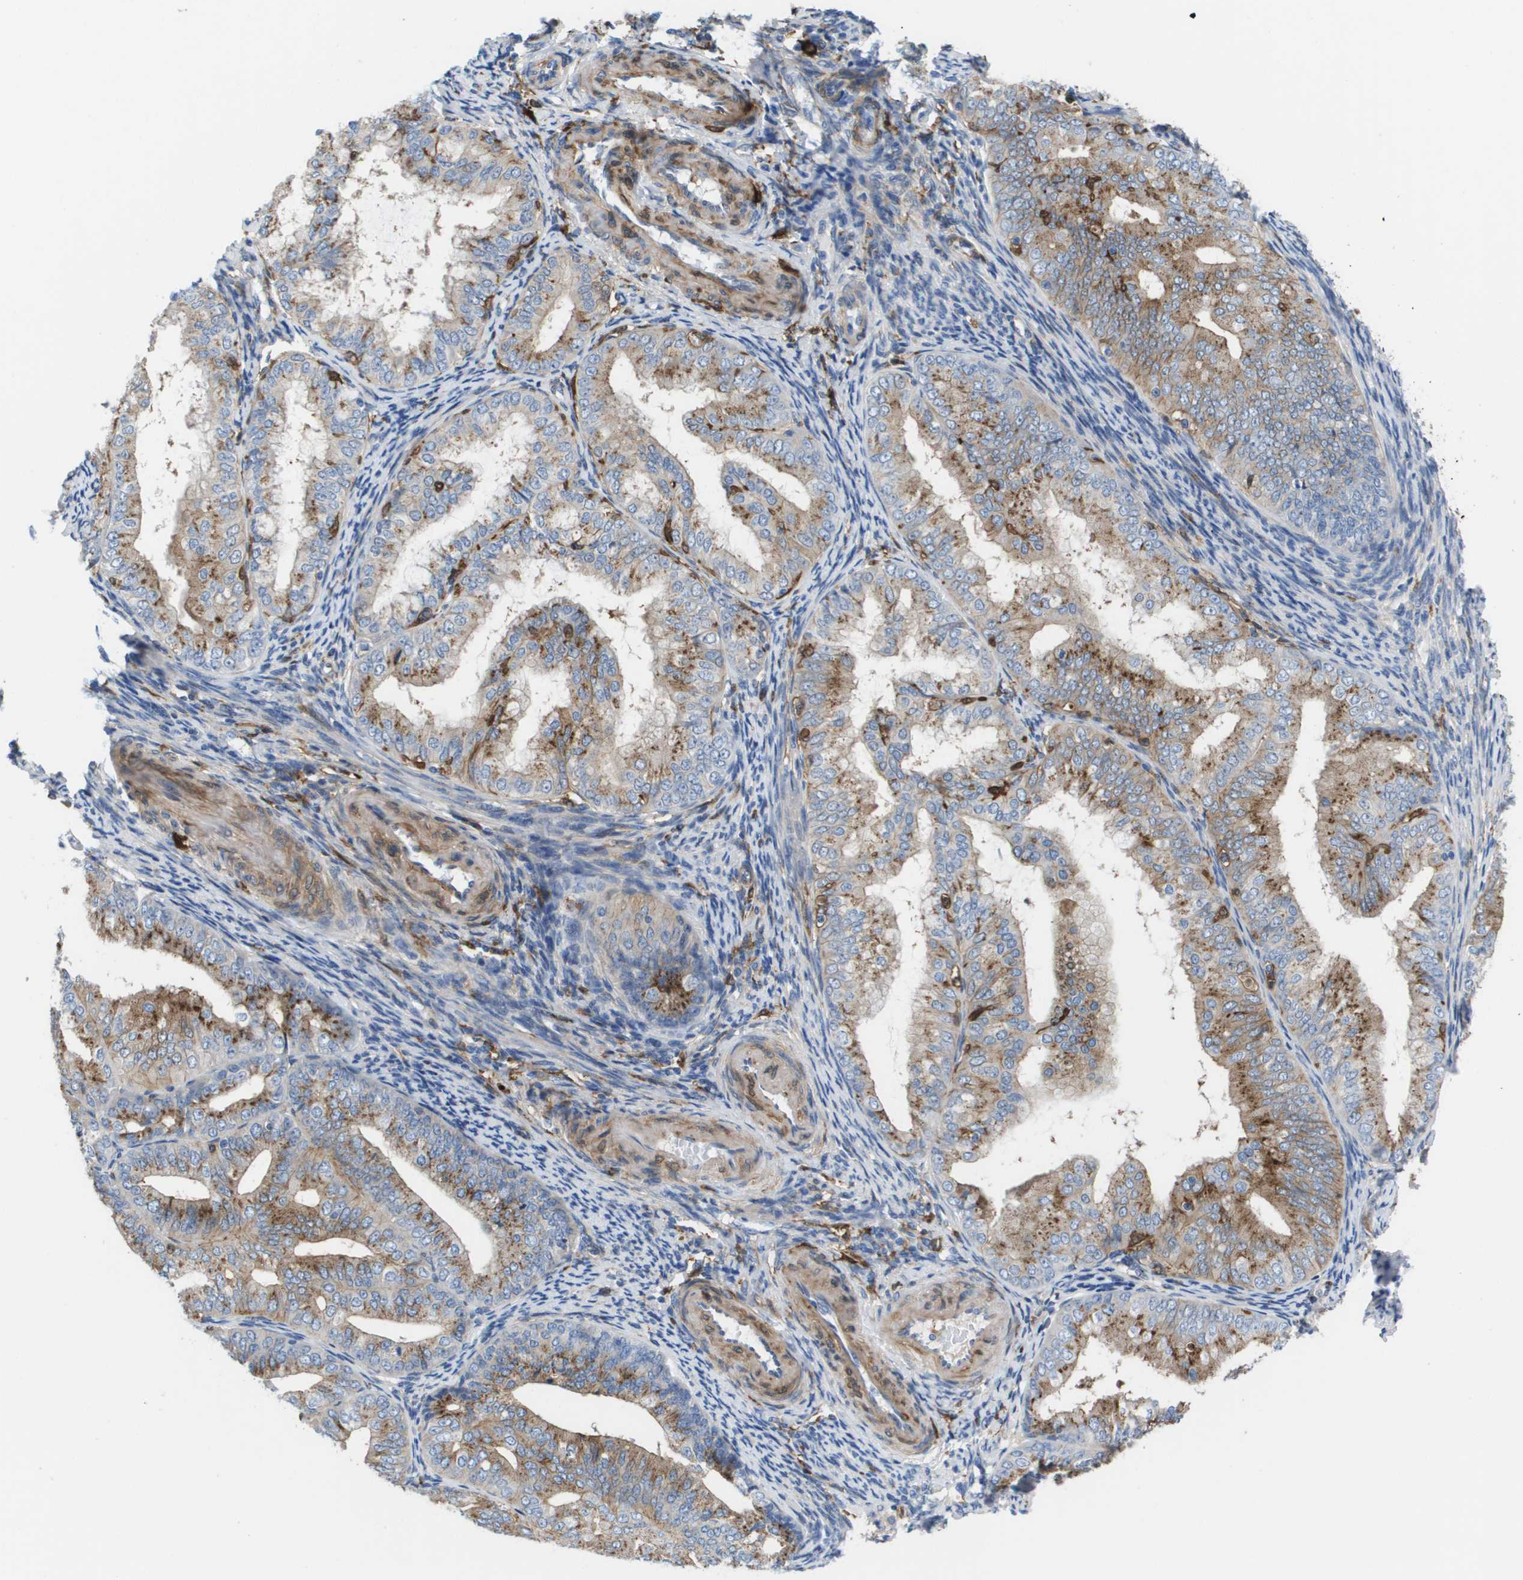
{"staining": {"intensity": "moderate", "quantity": ">75%", "location": "cytoplasmic/membranous"}, "tissue": "endometrial cancer", "cell_type": "Tumor cells", "image_type": "cancer", "snomed": [{"axis": "morphology", "description": "Adenocarcinoma, NOS"}, {"axis": "topography", "description": "Endometrium"}], "caption": "This is a histology image of immunohistochemistry staining of adenocarcinoma (endometrial), which shows moderate expression in the cytoplasmic/membranous of tumor cells.", "gene": "SLC37A2", "patient": {"sex": "female", "age": 63}}